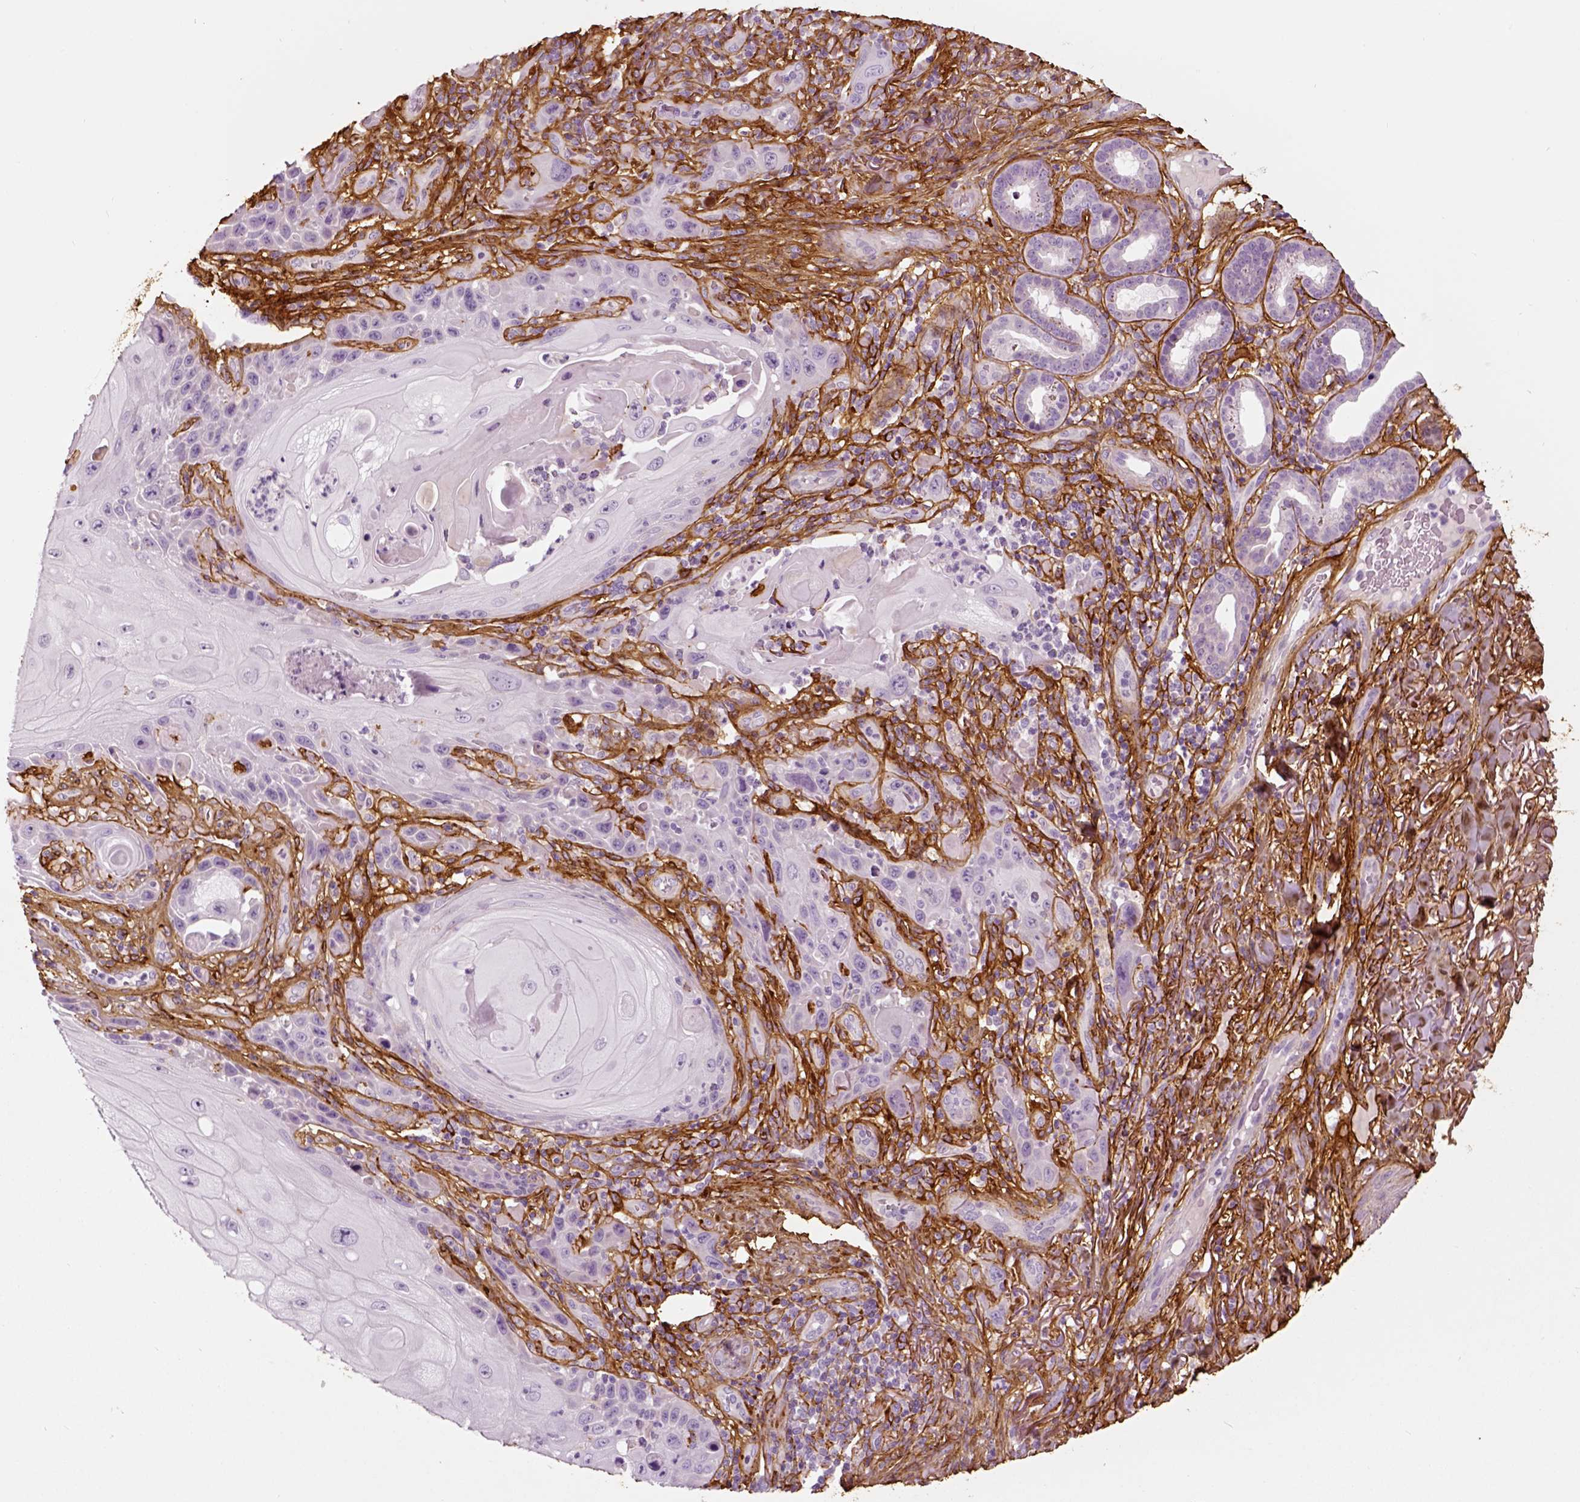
{"staining": {"intensity": "negative", "quantity": "none", "location": "none"}, "tissue": "skin cancer", "cell_type": "Tumor cells", "image_type": "cancer", "snomed": [{"axis": "morphology", "description": "Squamous cell carcinoma, NOS"}, {"axis": "topography", "description": "Skin"}], "caption": "DAB immunohistochemical staining of squamous cell carcinoma (skin) displays no significant positivity in tumor cells.", "gene": "COL6A2", "patient": {"sex": "female", "age": 94}}